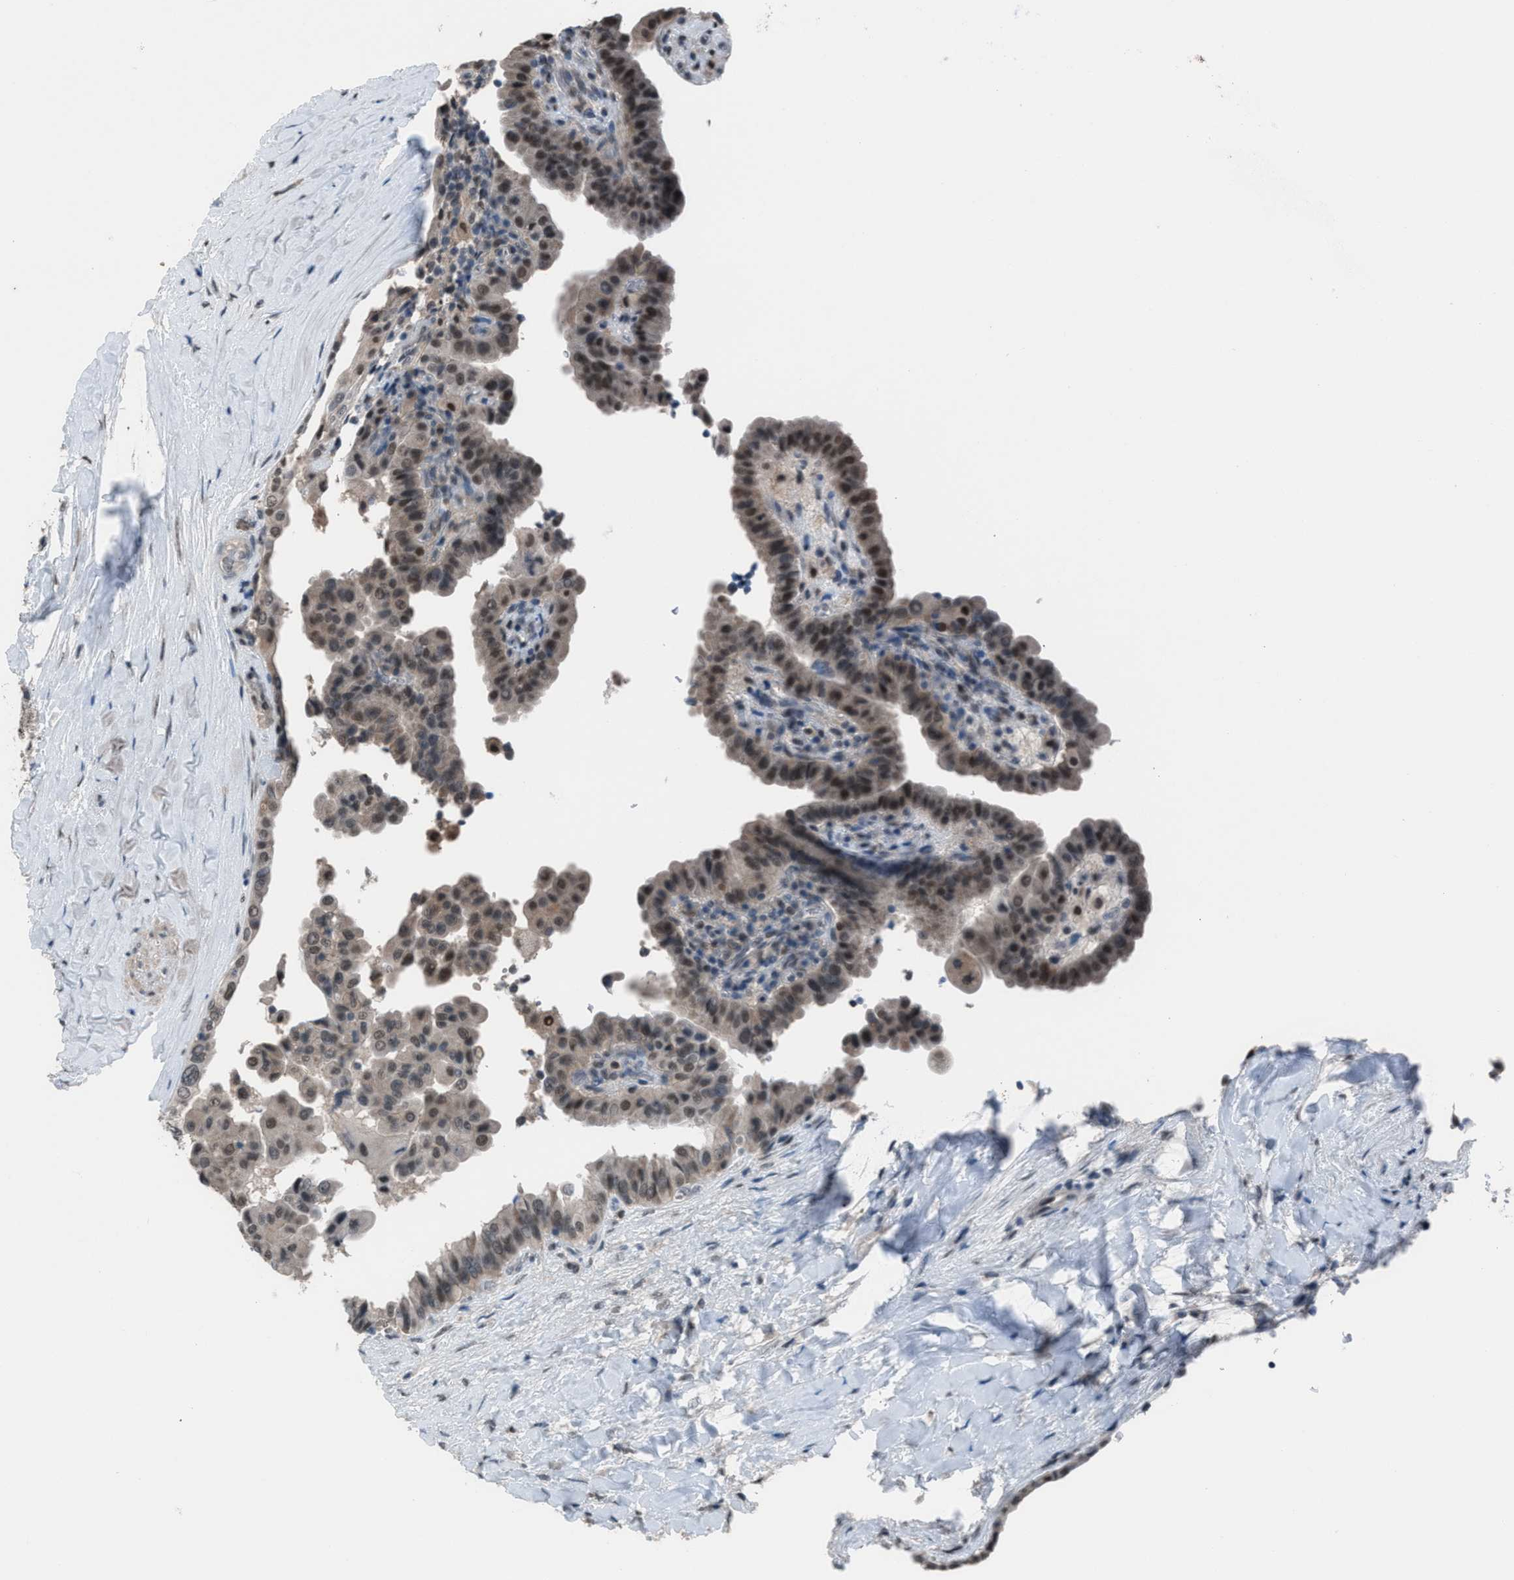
{"staining": {"intensity": "moderate", "quantity": "25%-75%", "location": "nuclear"}, "tissue": "thyroid cancer", "cell_type": "Tumor cells", "image_type": "cancer", "snomed": [{"axis": "morphology", "description": "Papillary adenocarcinoma, NOS"}, {"axis": "topography", "description": "Thyroid gland"}], "caption": "Thyroid papillary adenocarcinoma stained for a protein exhibits moderate nuclear positivity in tumor cells.", "gene": "ZNF276", "patient": {"sex": "male", "age": 33}}